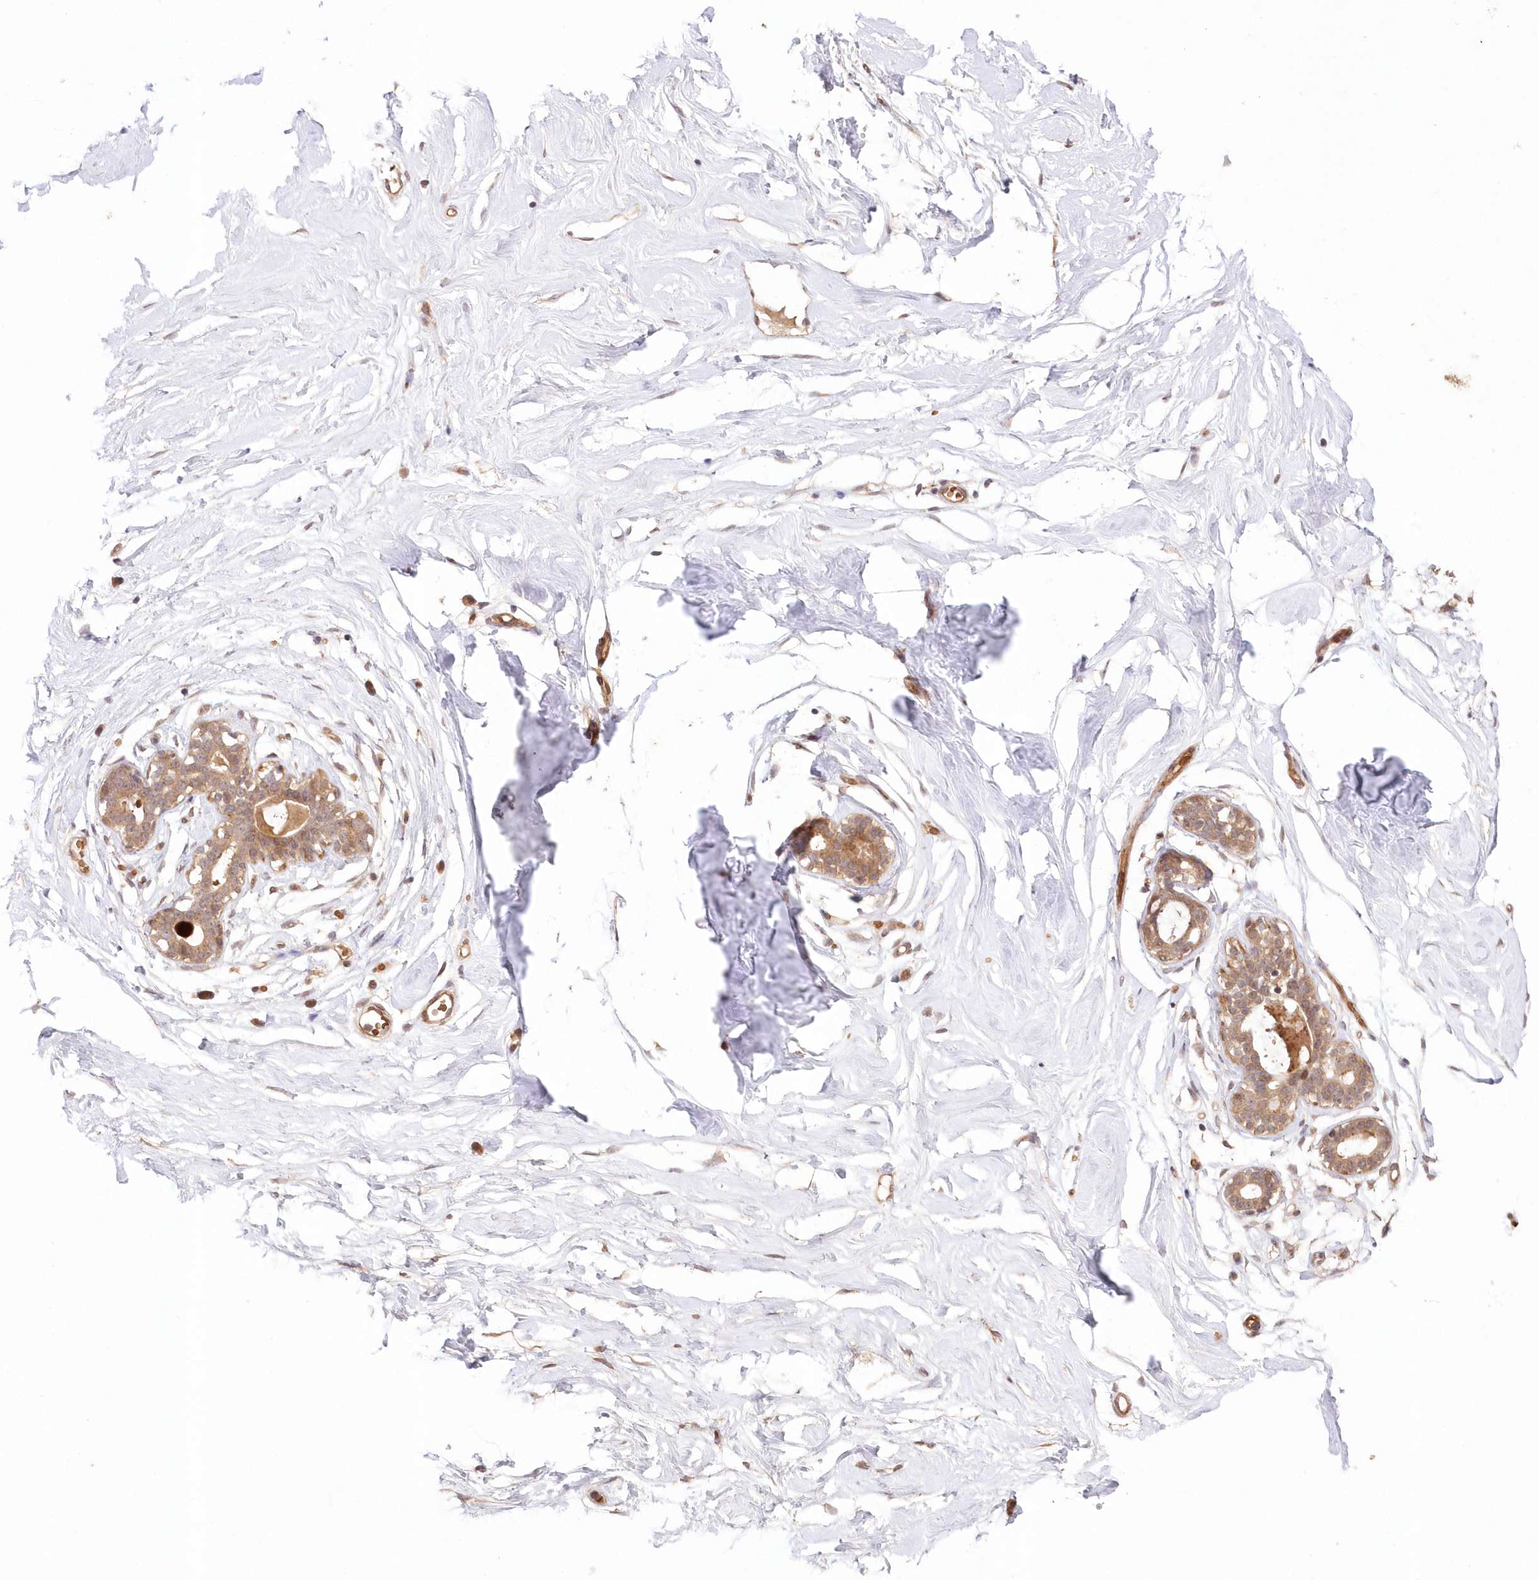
{"staining": {"intensity": "weak", "quantity": "25%-75%", "location": "cytoplasmic/membranous"}, "tissue": "breast", "cell_type": "Adipocytes", "image_type": "normal", "snomed": [{"axis": "morphology", "description": "Normal tissue, NOS"}, {"axis": "morphology", "description": "Adenoma, NOS"}, {"axis": "topography", "description": "Breast"}], "caption": "Immunohistochemical staining of unremarkable breast reveals 25%-75% levels of weak cytoplasmic/membranous protein expression in approximately 25%-75% of adipocytes. Immunohistochemistry (ihc) stains the protein of interest in brown and the nuclei are stained blue.", "gene": "UBTD2", "patient": {"sex": "female", "age": 23}}